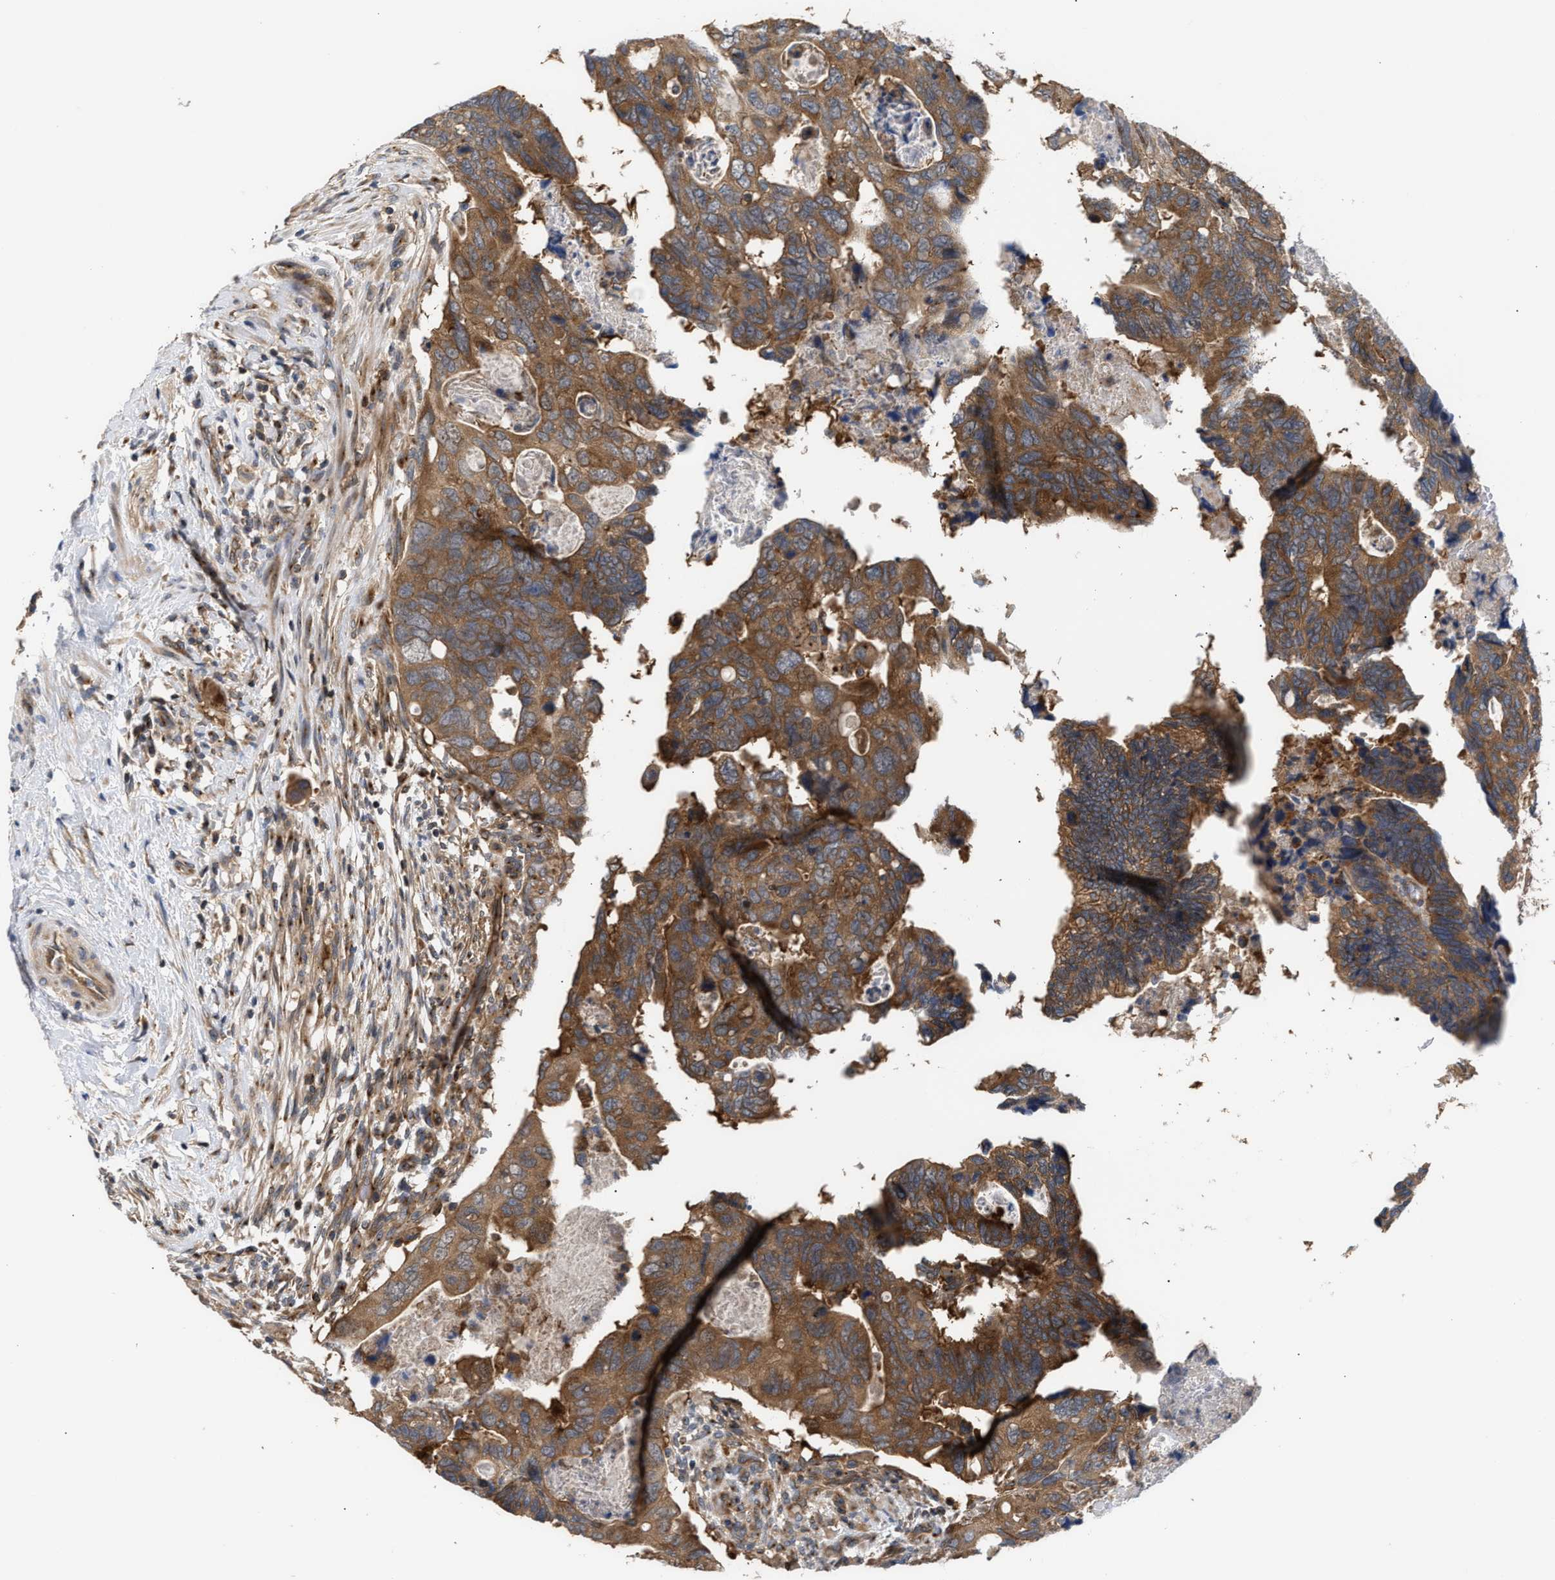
{"staining": {"intensity": "strong", "quantity": ">75%", "location": "cytoplasmic/membranous"}, "tissue": "colorectal cancer", "cell_type": "Tumor cells", "image_type": "cancer", "snomed": [{"axis": "morphology", "description": "Adenocarcinoma, NOS"}, {"axis": "topography", "description": "Rectum"}], "caption": "Colorectal adenocarcinoma was stained to show a protein in brown. There is high levels of strong cytoplasmic/membranous staining in approximately >75% of tumor cells.", "gene": "LAPTM4B", "patient": {"sex": "male", "age": 53}}